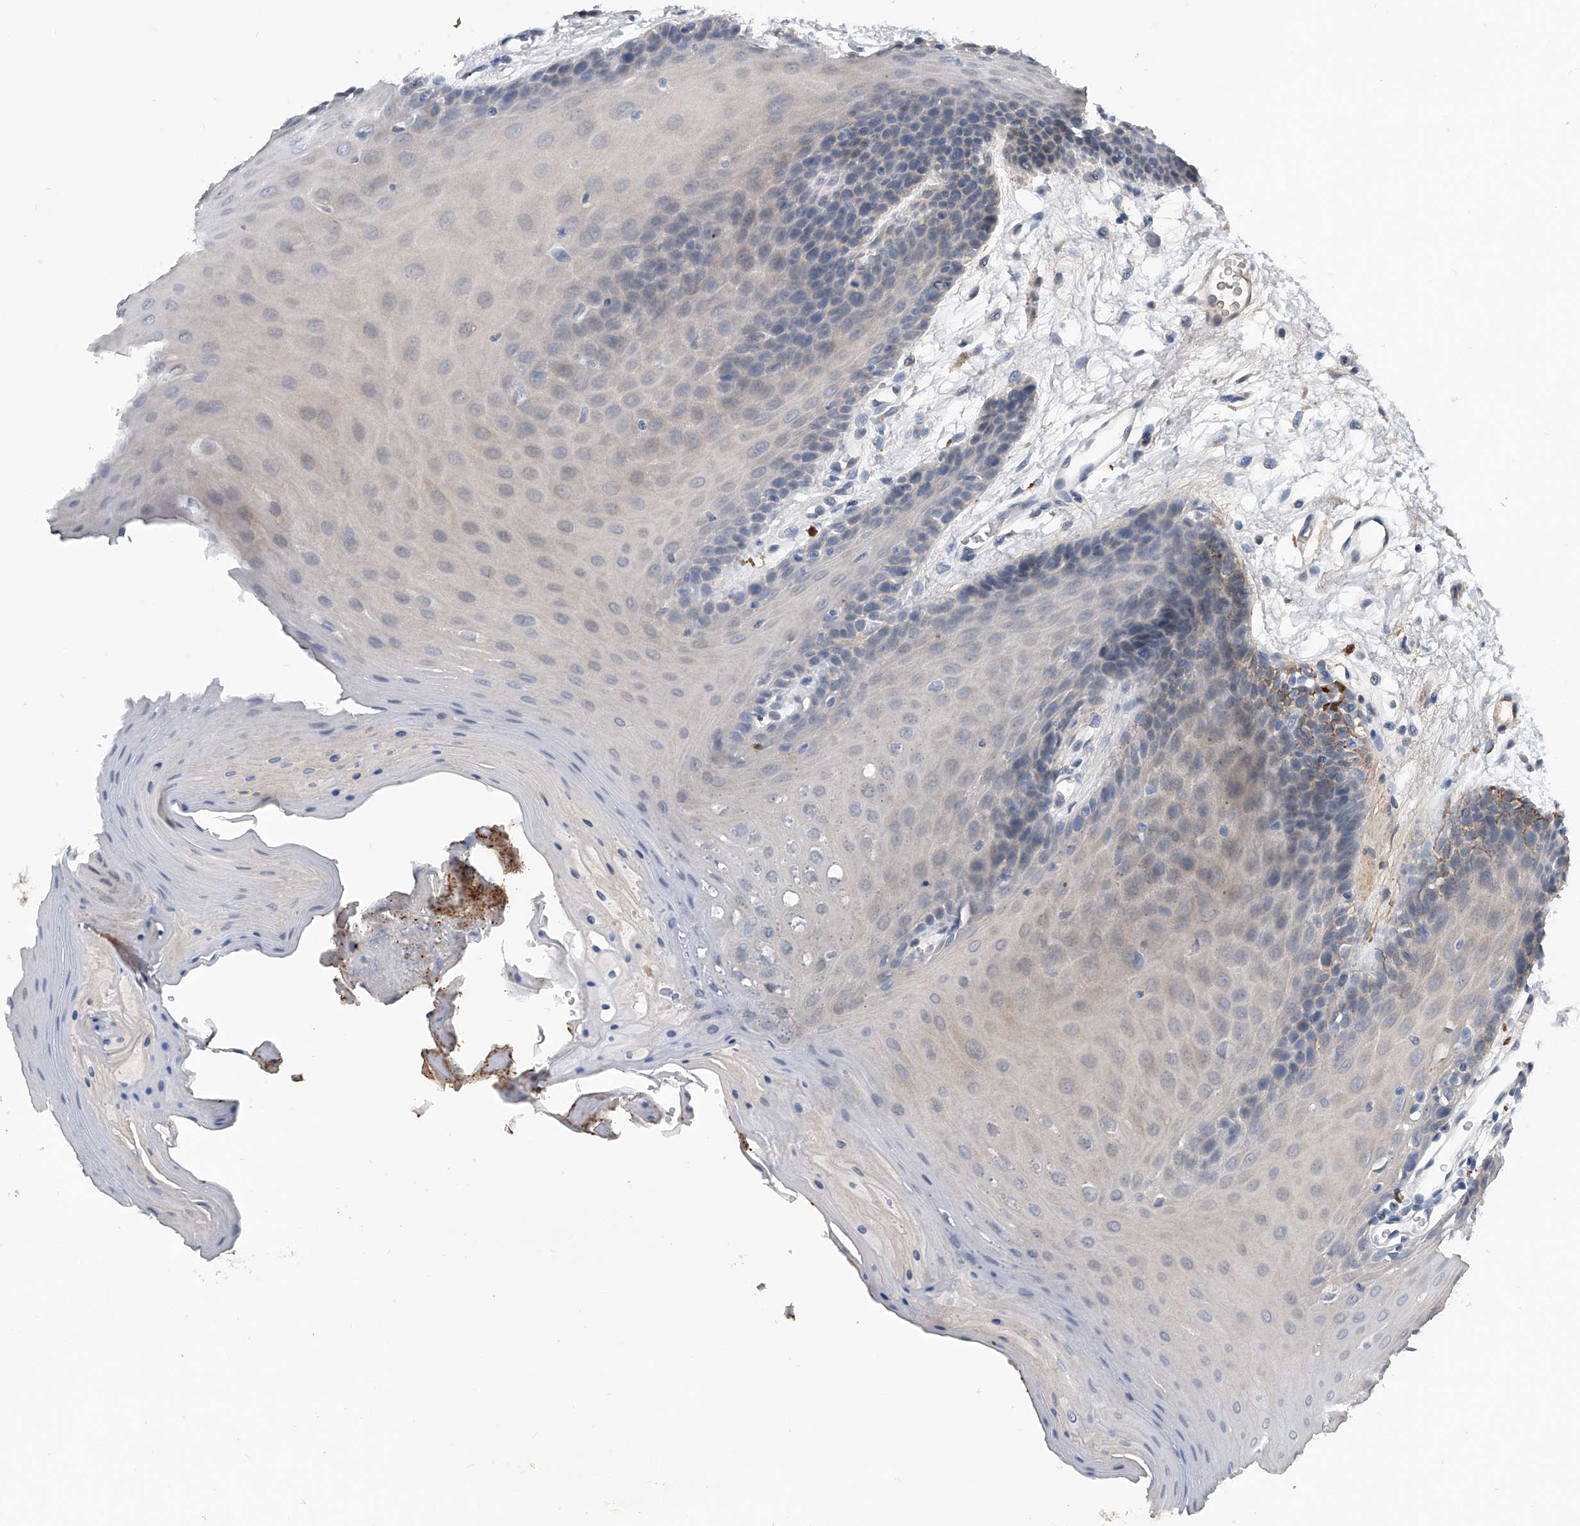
{"staining": {"intensity": "weak", "quantity": "<25%", "location": "cytoplasmic/membranous"}, "tissue": "oral mucosa", "cell_type": "Squamous epithelial cells", "image_type": "normal", "snomed": [{"axis": "morphology", "description": "Normal tissue, NOS"}, {"axis": "morphology", "description": "Squamous cell carcinoma, NOS"}, {"axis": "topography", "description": "Skeletal muscle"}, {"axis": "topography", "description": "Oral tissue"}, {"axis": "topography", "description": "Salivary gland"}, {"axis": "topography", "description": "Head-Neck"}], "caption": "DAB (3,3'-diaminobenzidine) immunohistochemical staining of unremarkable human oral mucosa exhibits no significant expression in squamous epithelial cells.", "gene": "PGM3", "patient": {"sex": "male", "age": 54}}